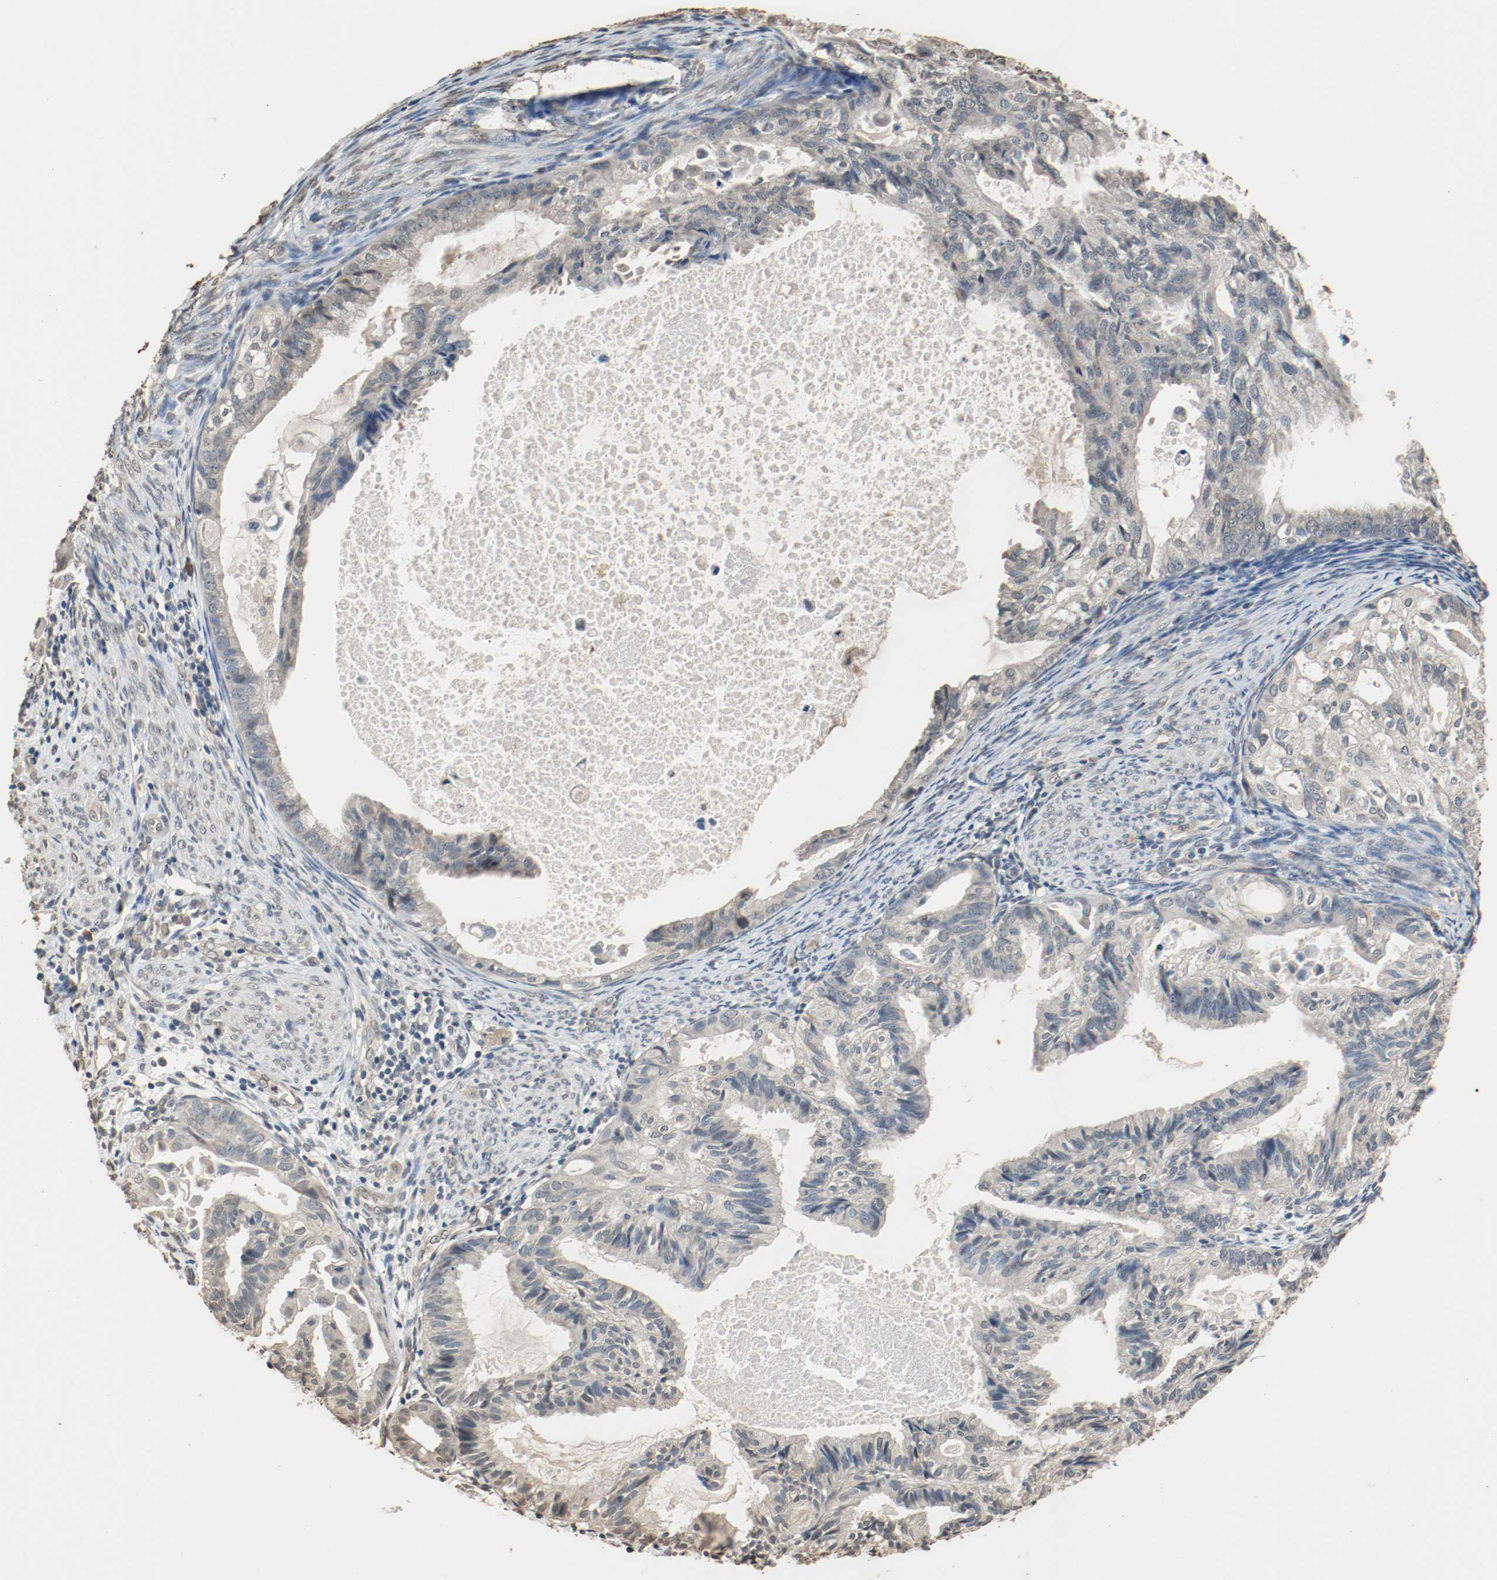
{"staining": {"intensity": "negative", "quantity": "none", "location": "none"}, "tissue": "cervical cancer", "cell_type": "Tumor cells", "image_type": "cancer", "snomed": [{"axis": "morphology", "description": "Normal tissue, NOS"}, {"axis": "morphology", "description": "Adenocarcinoma, NOS"}, {"axis": "topography", "description": "Cervix"}, {"axis": "topography", "description": "Endometrium"}], "caption": "This is an IHC photomicrograph of human cervical cancer (adenocarcinoma). There is no expression in tumor cells.", "gene": "RTN4", "patient": {"sex": "female", "age": 86}}